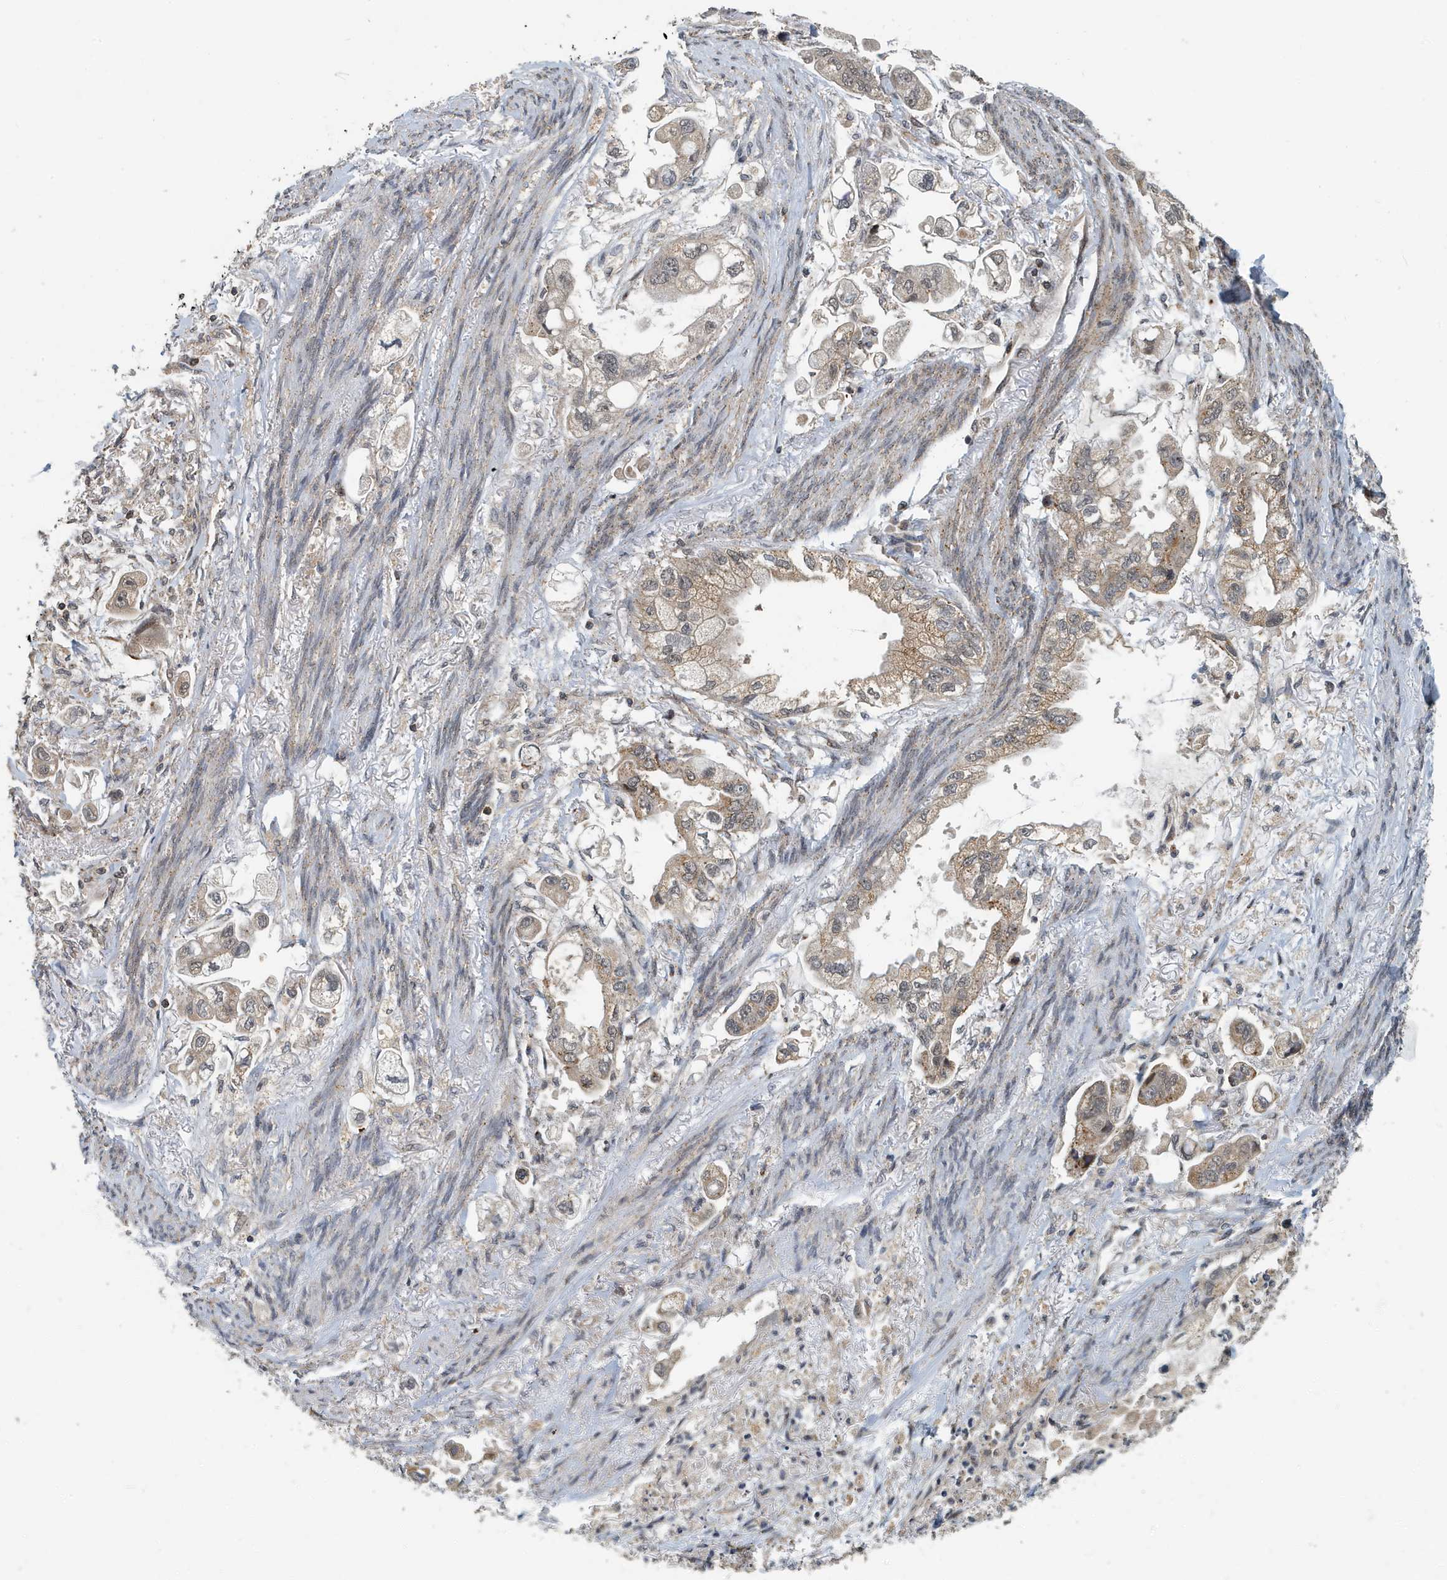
{"staining": {"intensity": "weak", "quantity": "25%-75%", "location": "cytoplasmic/membranous"}, "tissue": "stomach cancer", "cell_type": "Tumor cells", "image_type": "cancer", "snomed": [{"axis": "morphology", "description": "Adenocarcinoma, NOS"}, {"axis": "topography", "description": "Stomach"}], "caption": "Tumor cells demonstrate low levels of weak cytoplasmic/membranous staining in approximately 25%-75% of cells in human stomach cancer.", "gene": "KIF15", "patient": {"sex": "male", "age": 62}}